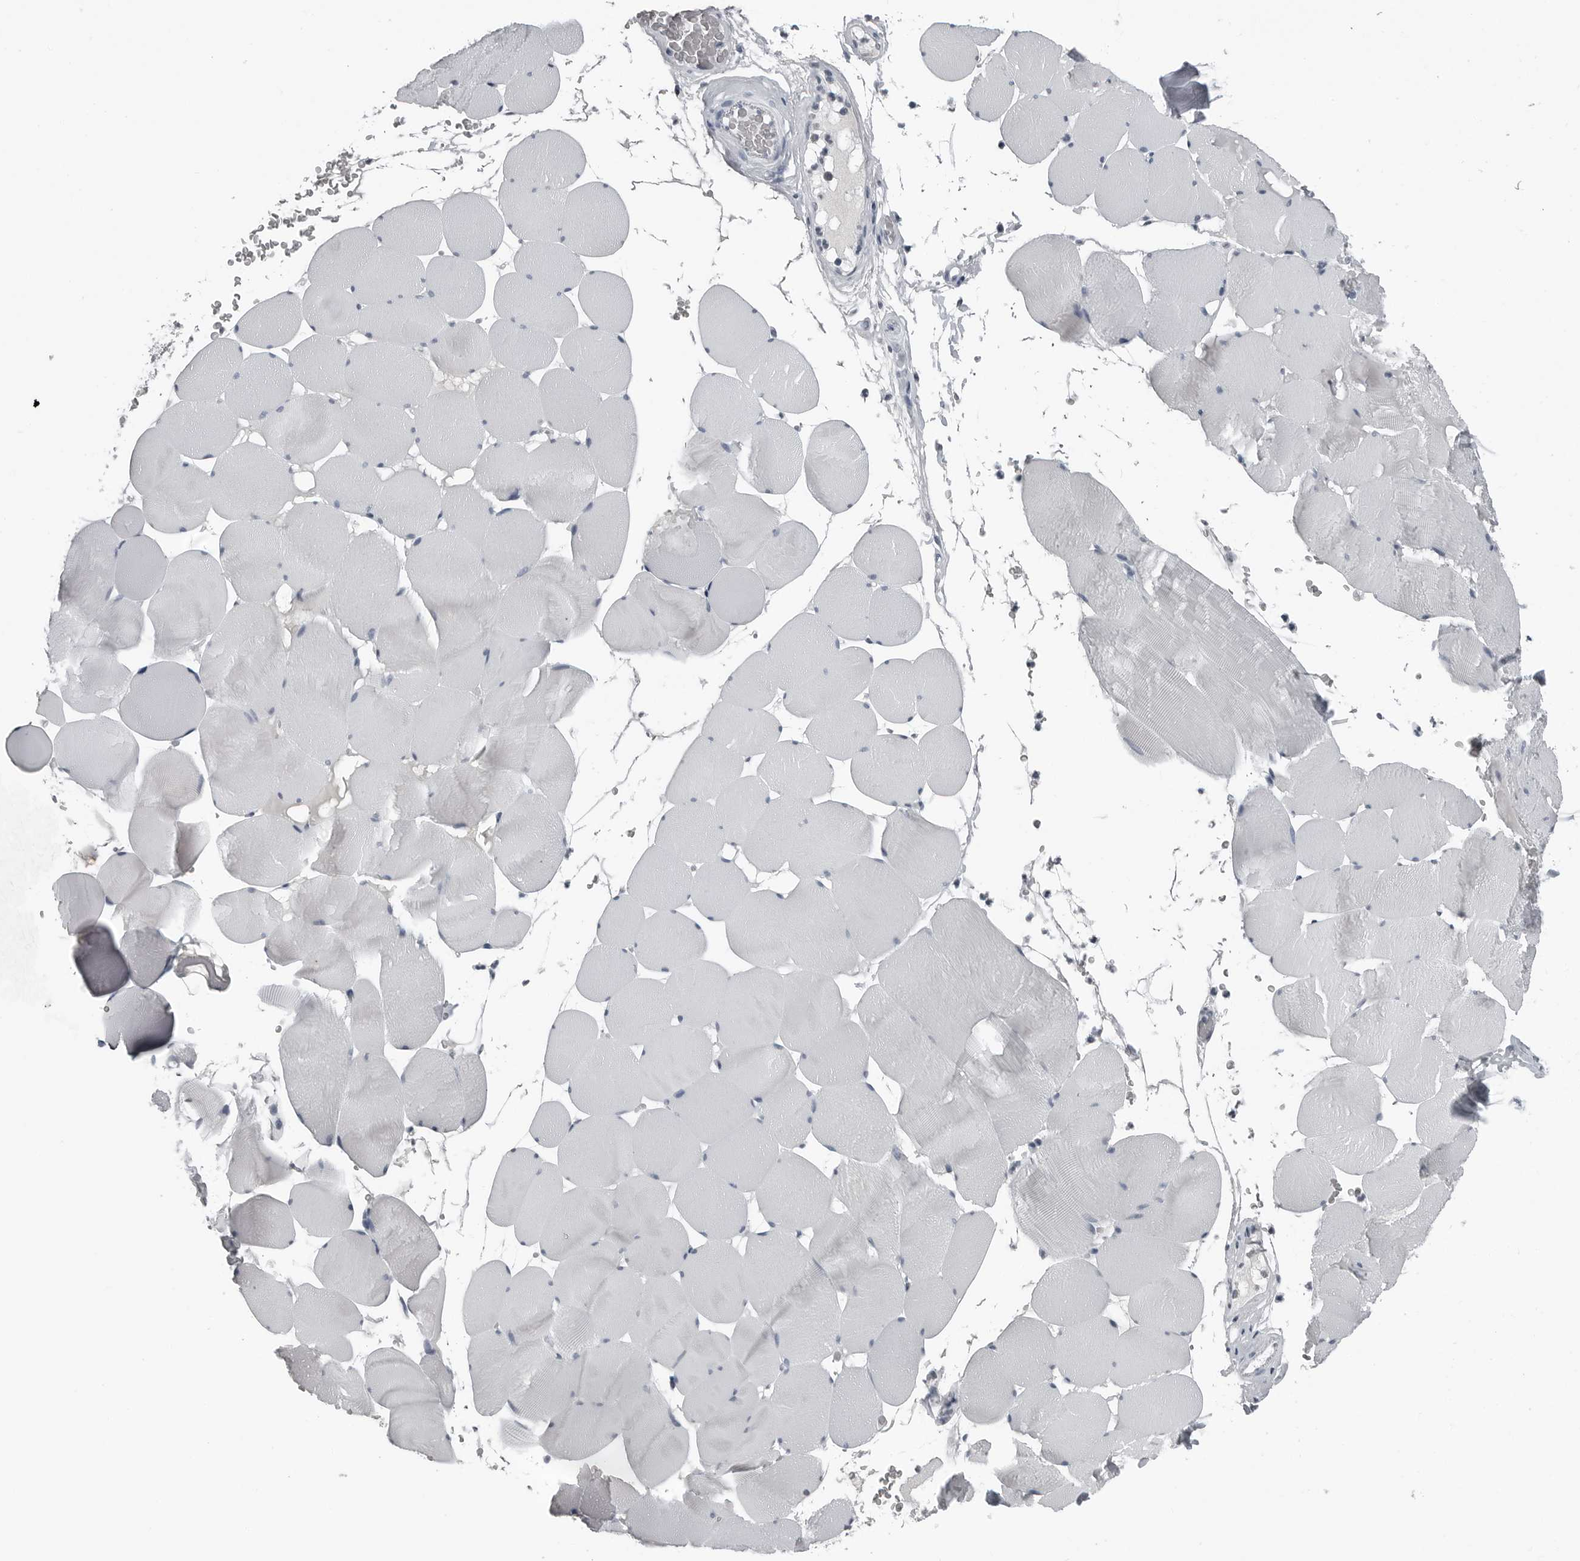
{"staining": {"intensity": "negative", "quantity": "none", "location": "none"}, "tissue": "skeletal muscle", "cell_type": "Myocytes", "image_type": "normal", "snomed": [{"axis": "morphology", "description": "Normal tissue, NOS"}, {"axis": "topography", "description": "Skeletal muscle"}], "caption": "Immunohistochemical staining of benign human skeletal muscle displays no significant expression in myocytes.", "gene": "SPINK1", "patient": {"sex": "male", "age": 62}}